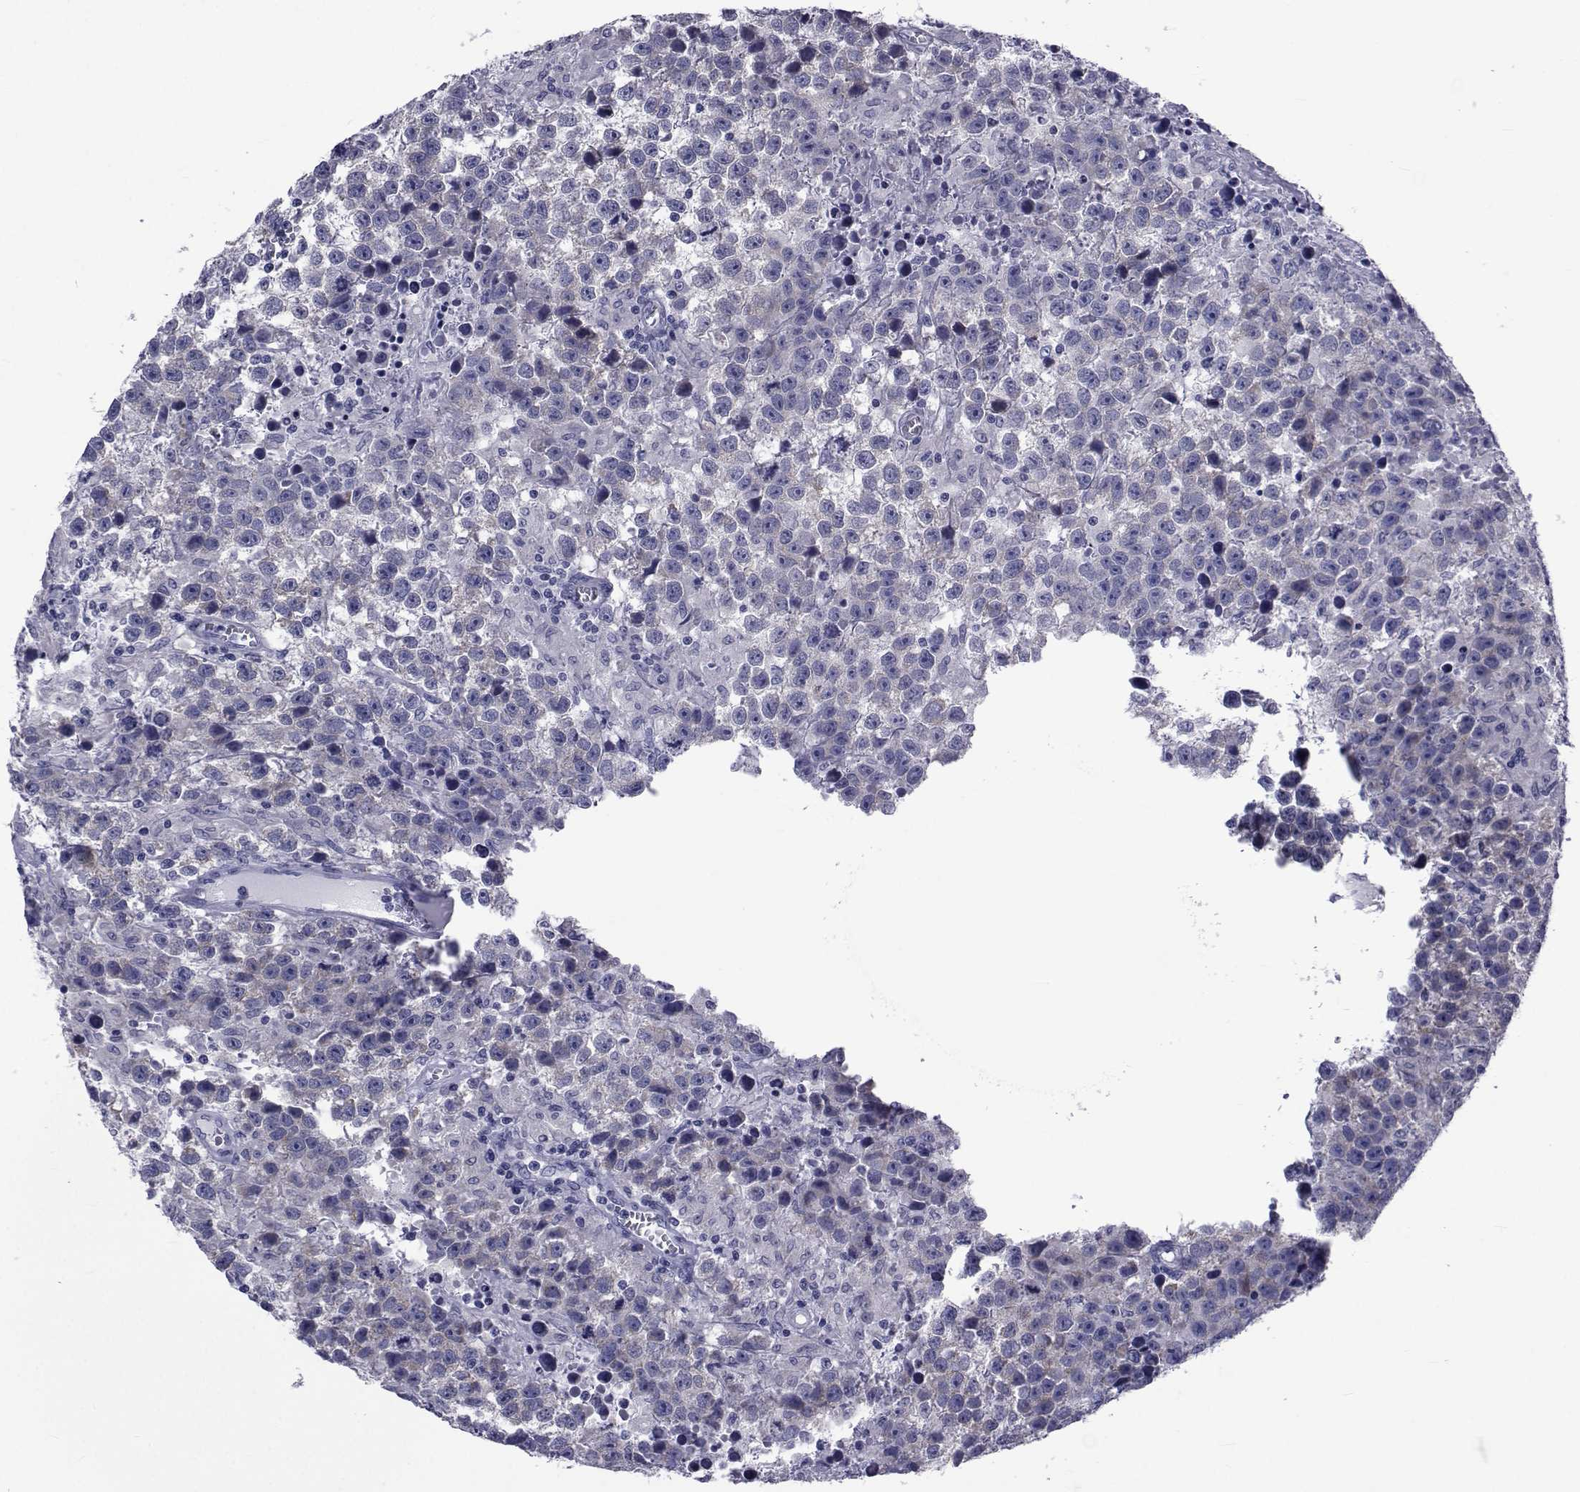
{"staining": {"intensity": "weak", "quantity": "<25%", "location": "cytoplasmic/membranous"}, "tissue": "testis cancer", "cell_type": "Tumor cells", "image_type": "cancer", "snomed": [{"axis": "morphology", "description": "Seminoma, NOS"}, {"axis": "topography", "description": "Testis"}], "caption": "This is an immunohistochemistry (IHC) photomicrograph of seminoma (testis). There is no staining in tumor cells.", "gene": "GKAP1", "patient": {"sex": "male", "age": 43}}